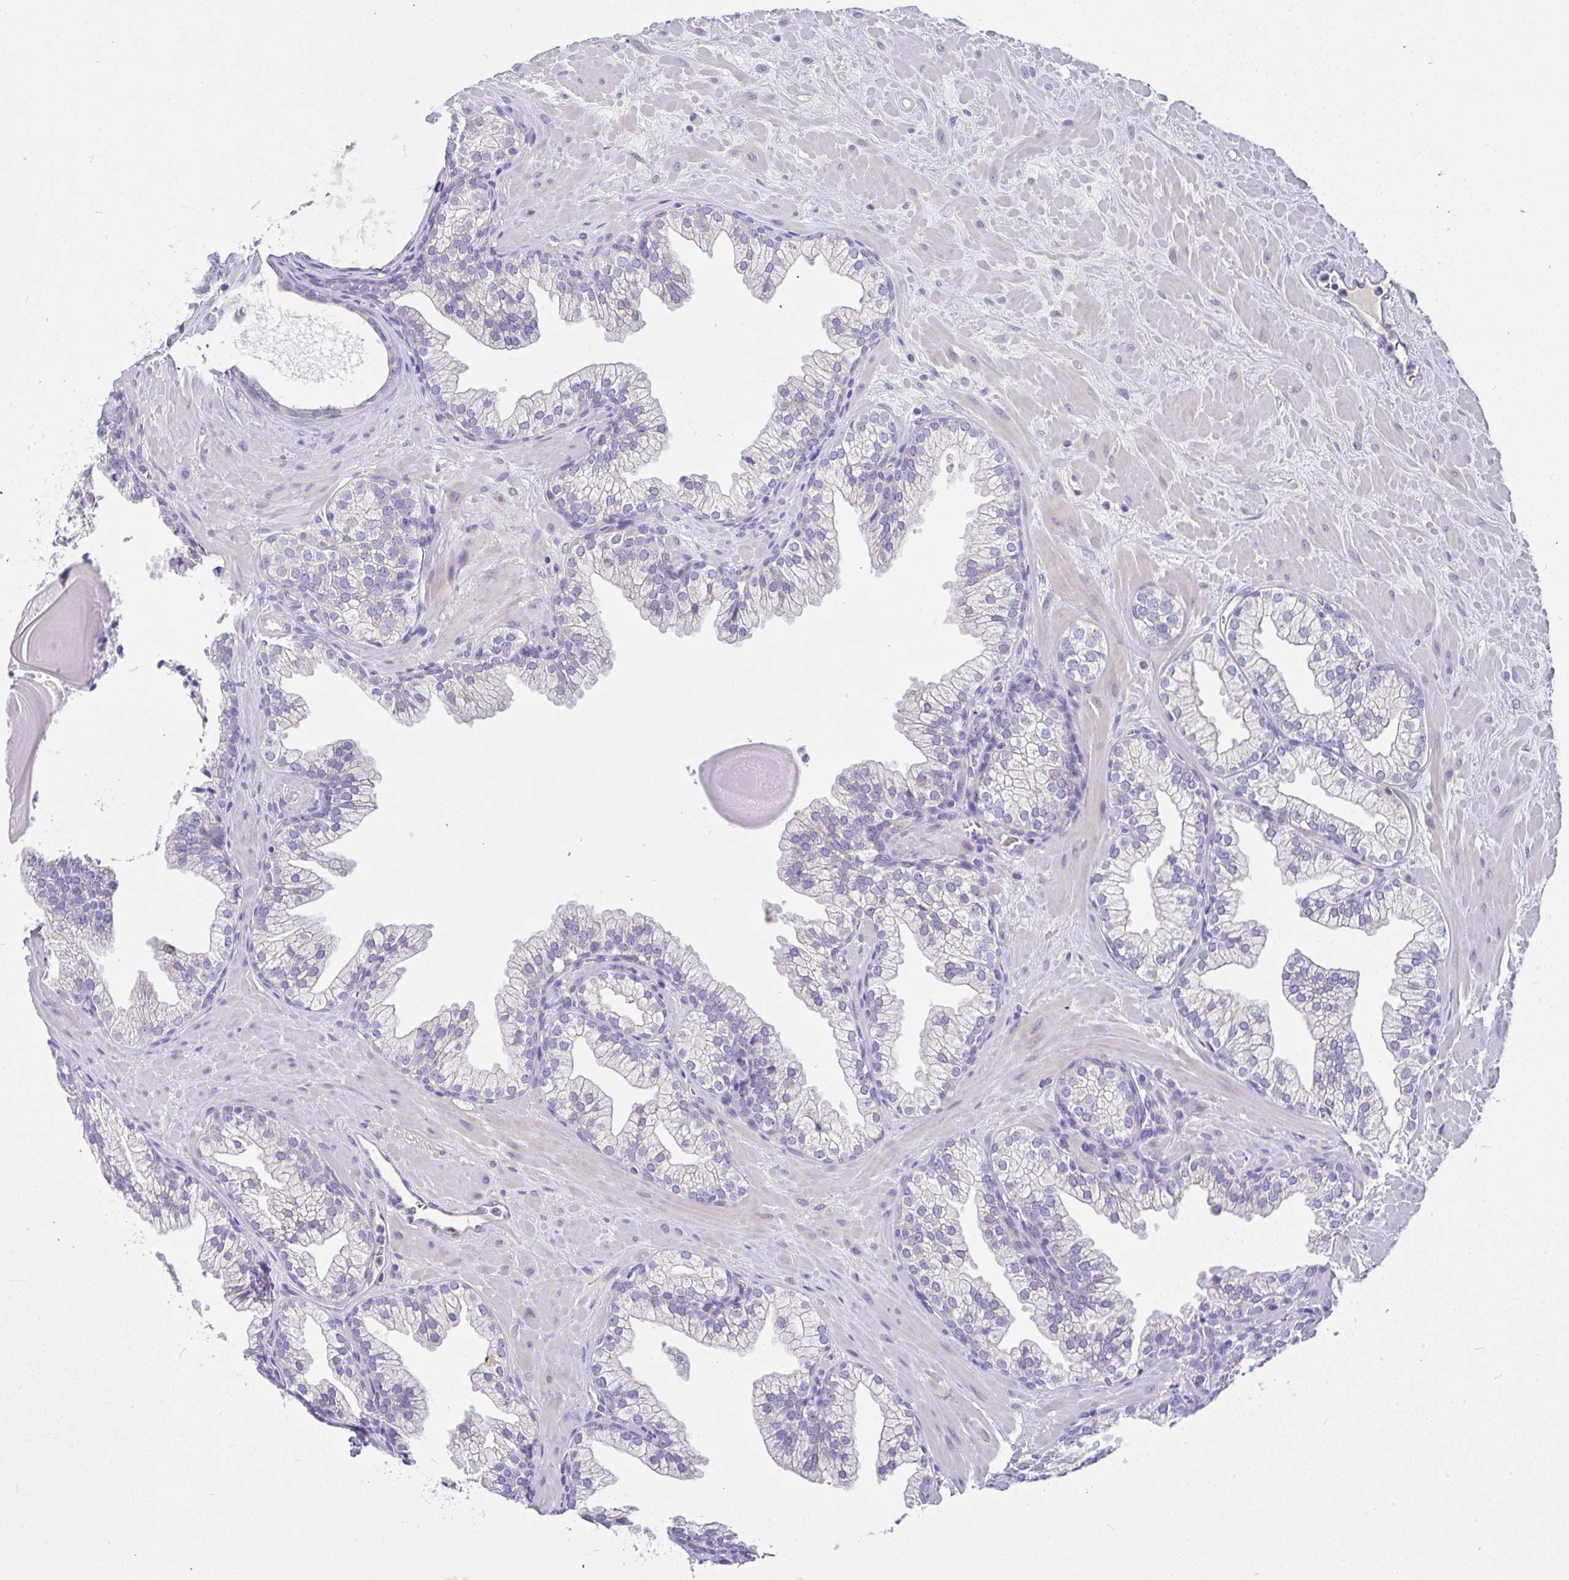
{"staining": {"intensity": "negative", "quantity": "none", "location": "none"}, "tissue": "prostate", "cell_type": "Glandular cells", "image_type": "normal", "snomed": [{"axis": "morphology", "description": "Normal tissue, NOS"}, {"axis": "topography", "description": "Prostate"}, {"axis": "topography", "description": "Peripheral nerve tissue"}], "caption": "Immunohistochemistry histopathology image of benign human prostate stained for a protein (brown), which demonstrates no staining in glandular cells.", "gene": "SERPINE3", "patient": {"sex": "male", "age": 61}}